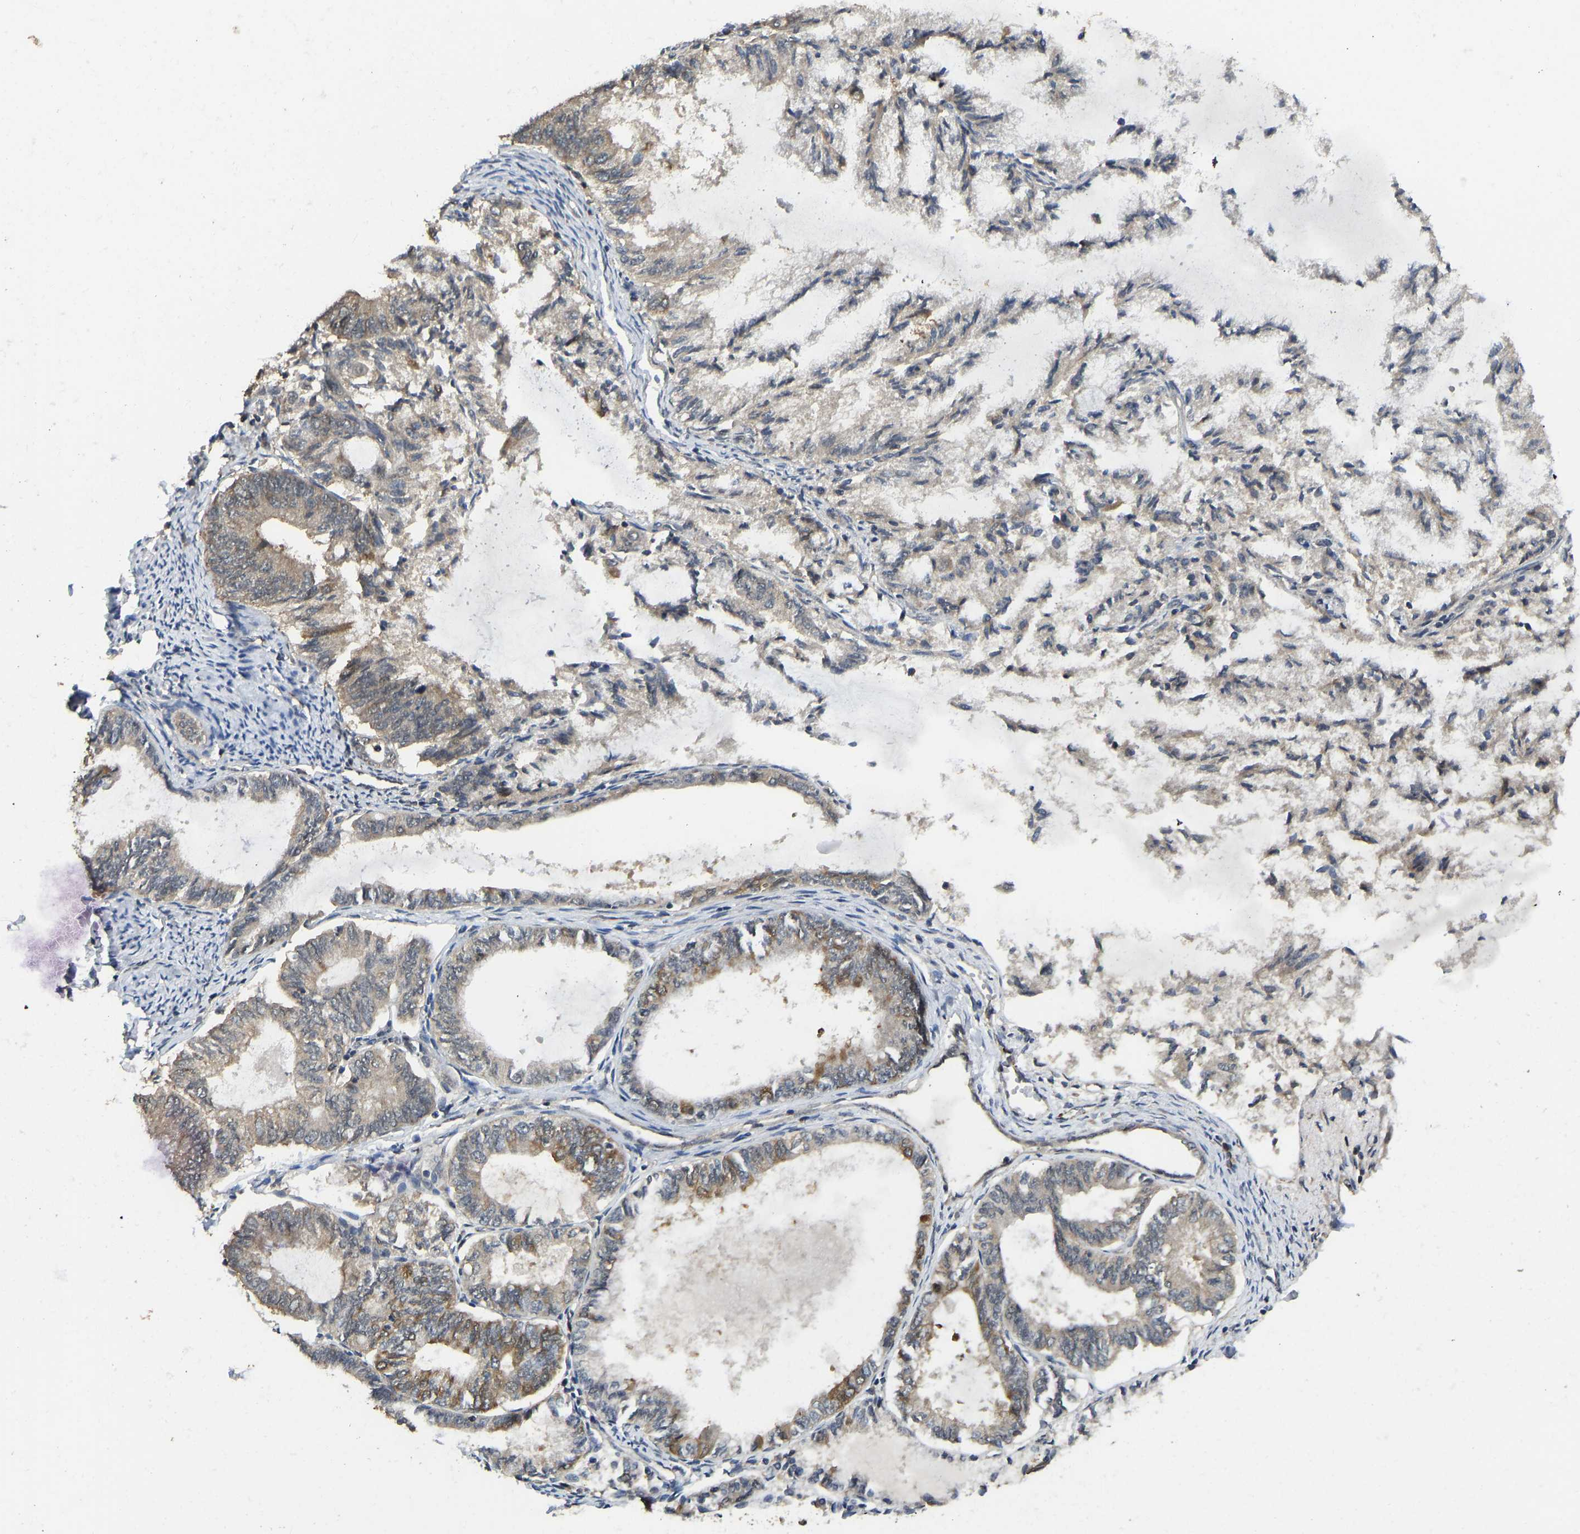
{"staining": {"intensity": "moderate", "quantity": "25%-75%", "location": "cytoplasmic/membranous"}, "tissue": "endometrial cancer", "cell_type": "Tumor cells", "image_type": "cancer", "snomed": [{"axis": "morphology", "description": "Adenocarcinoma, NOS"}, {"axis": "topography", "description": "Endometrium"}], "caption": "Immunohistochemistry (IHC) micrograph of neoplastic tissue: endometrial adenocarcinoma stained using immunohistochemistry demonstrates medium levels of moderate protein expression localized specifically in the cytoplasmic/membranous of tumor cells, appearing as a cytoplasmic/membranous brown color.", "gene": "NDRG3", "patient": {"sex": "female", "age": 86}}